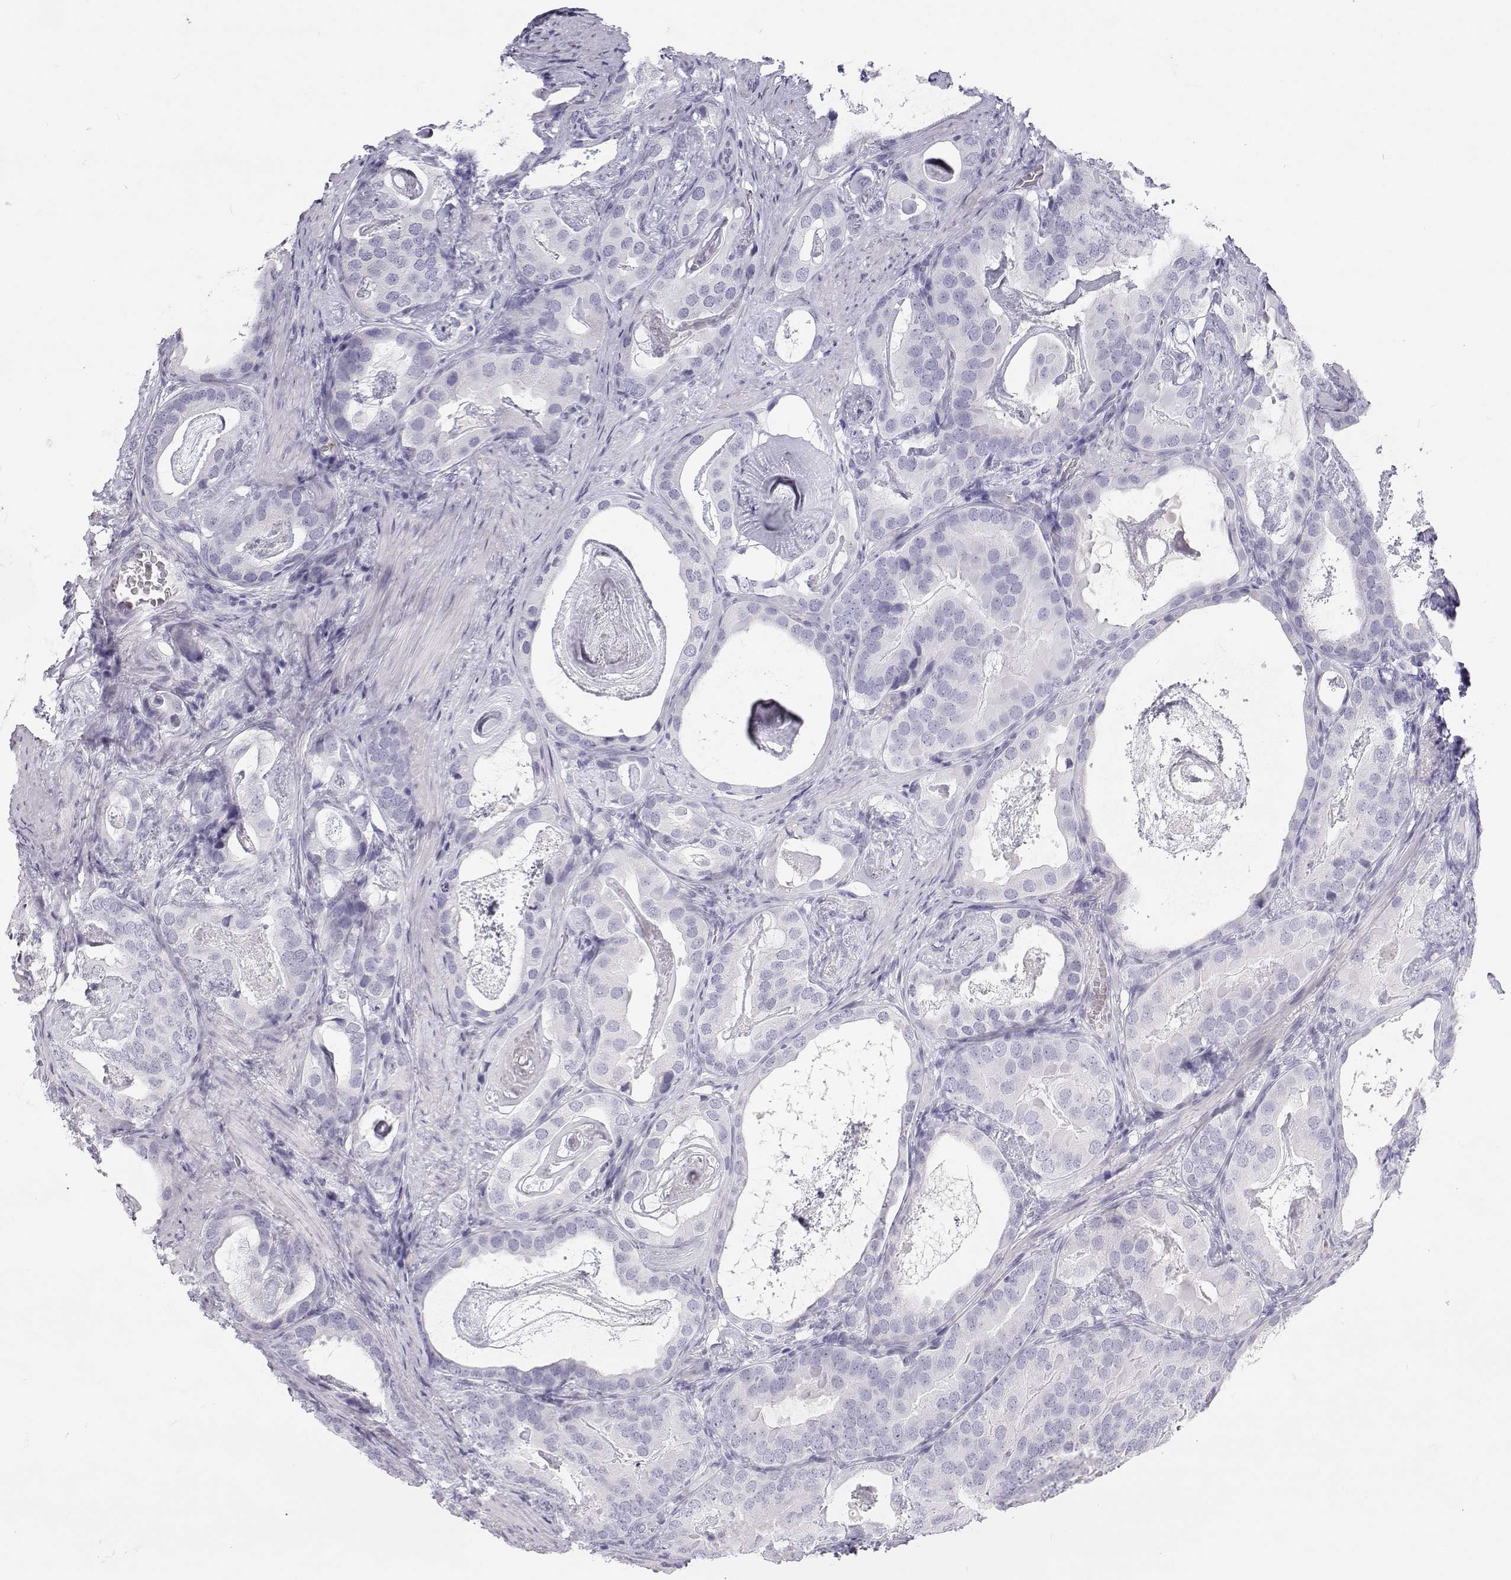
{"staining": {"intensity": "negative", "quantity": "none", "location": "none"}, "tissue": "prostate cancer", "cell_type": "Tumor cells", "image_type": "cancer", "snomed": [{"axis": "morphology", "description": "Adenocarcinoma, Low grade"}, {"axis": "topography", "description": "Prostate and seminal vesicle, NOS"}], "caption": "Human prostate cancer (low-grade adenocarcinoma) stained for a protein using immunohistochemistry (IHC) shows no expression in tumor cells.", "gene": "SFTPB", "patient": {"sex": "male", "age": 71}}